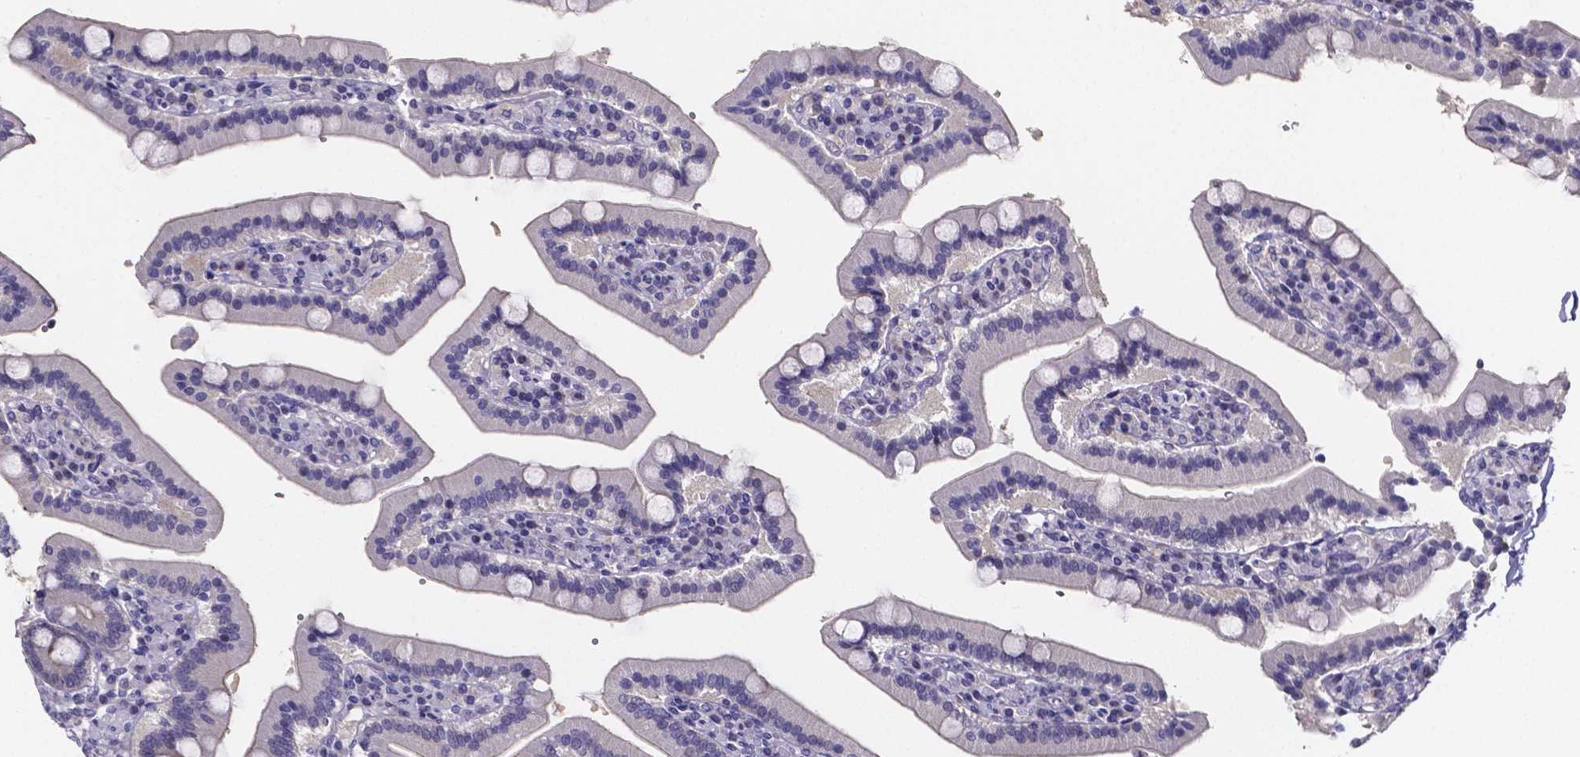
{"staining": {"intensity": "weak", "quantity": "<25%", "location": "cytoplasmic/membranous"}, "tissue": "duodenum", "cell_type": "Glandular cells", "image_type": "normal", "snomed": [{"axis": "morphology", "description": "Normal tissue, NOS"}, {"axis": "topography", "description": "Duodenum"}], "caption": "High power microscopy micrograph of an immunohistochemistry (IHC) micrograph of benign duodenum, revealing no significant positivity in glandular cells. (DAB immunohistochemistry, high magnification).", "gene": "IZUMO1", "patient": {"sex": "female", "age": 62}}